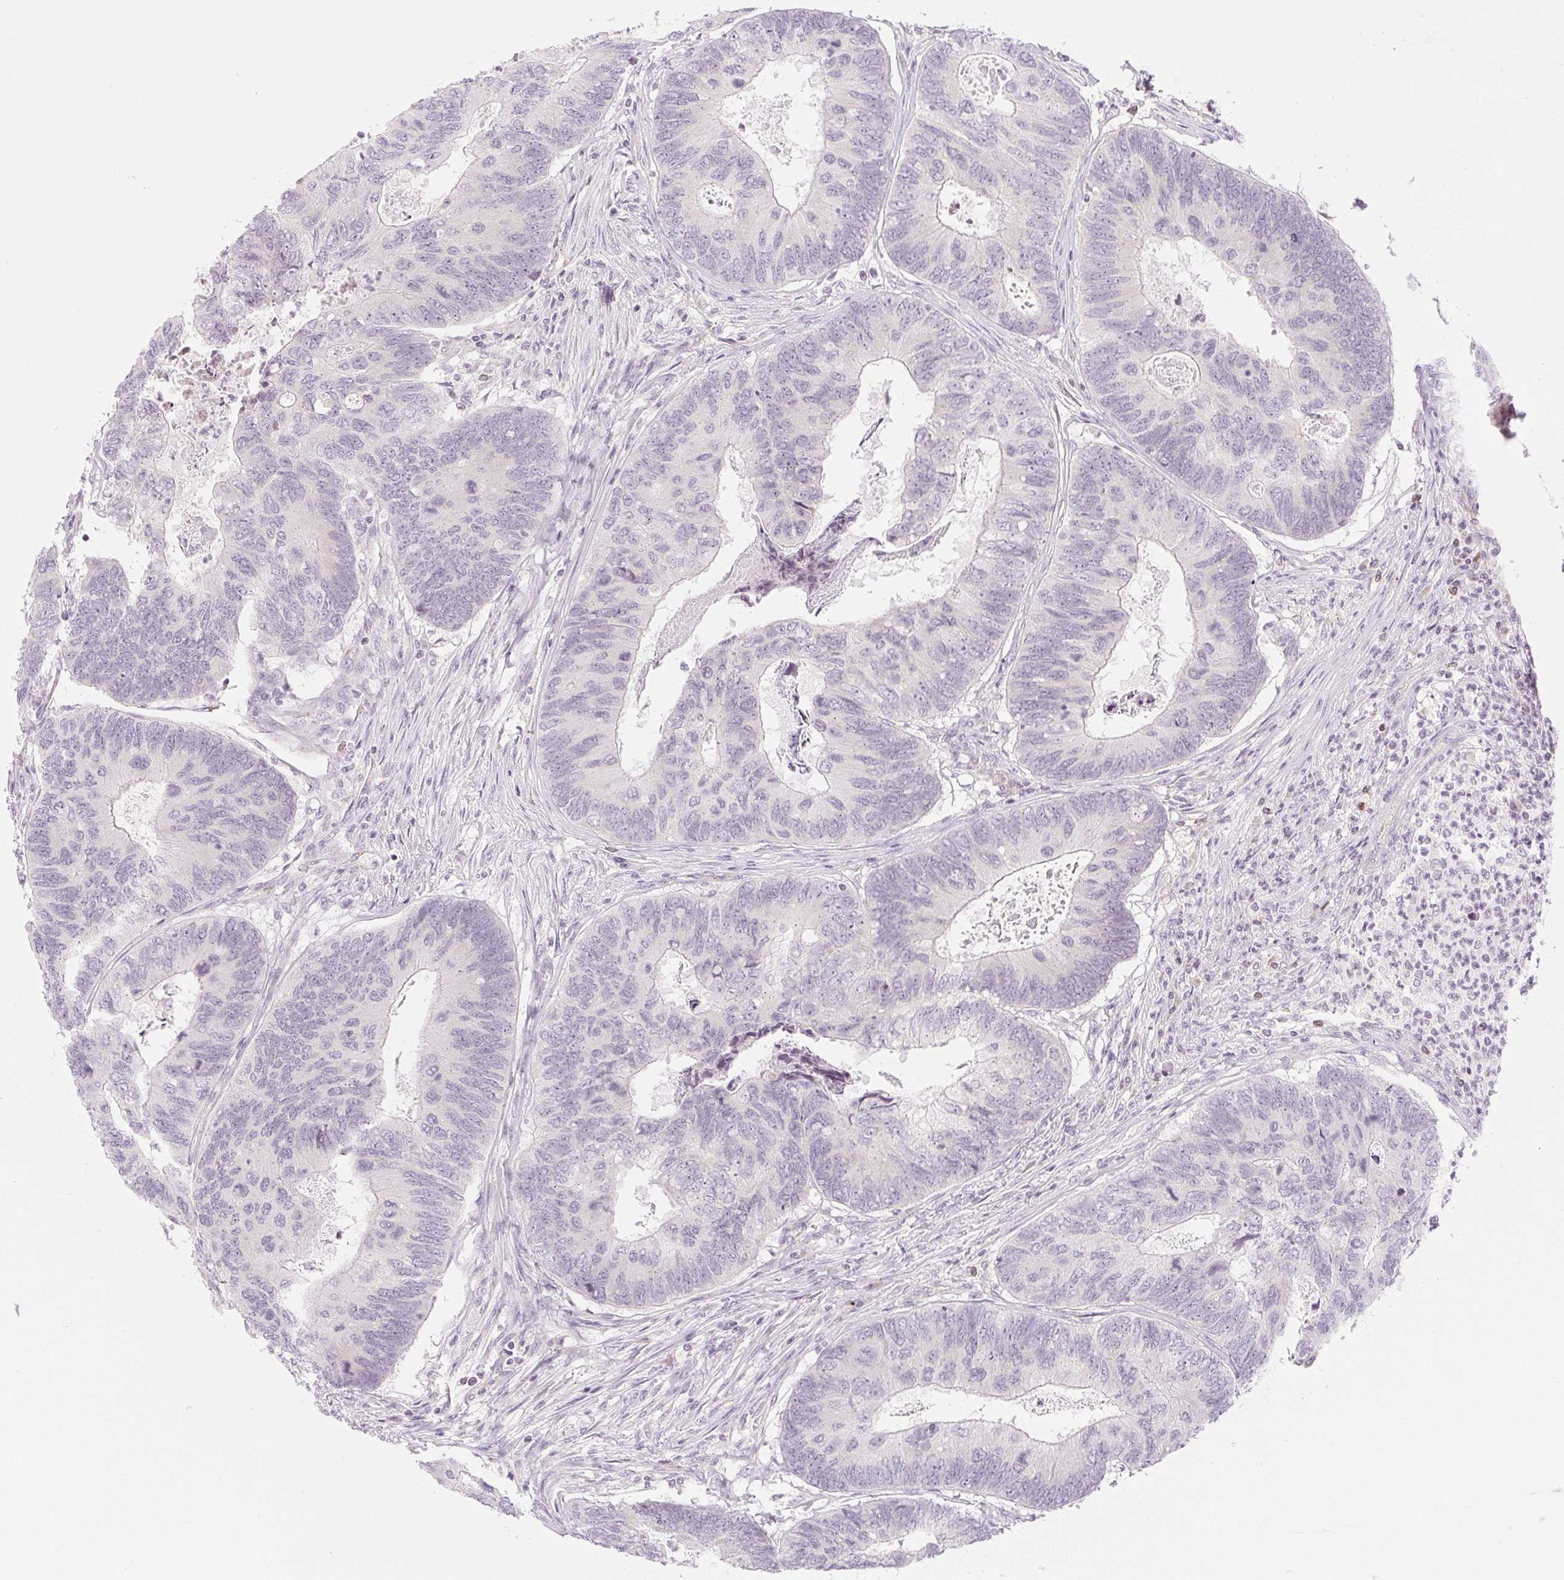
{"staining": {"intensity": "negative", "quantity": "none", "location": "none"}, "tissue": "colorectal cancer", "cell_type": "Tumor cells", "image_type": "cancer", "snomed": [{"axis": "morphology", "description": "Adenocarcinoma, NOS"}, {"axis": "topography", "description": "Colon"}], "caption": "Immunohistochemical staining of human colorectal adenocarcinoma displays no significant expression in tumor cells.", "gene": "CASKIN1", "patient": {"sex": "female", "age": 67}}